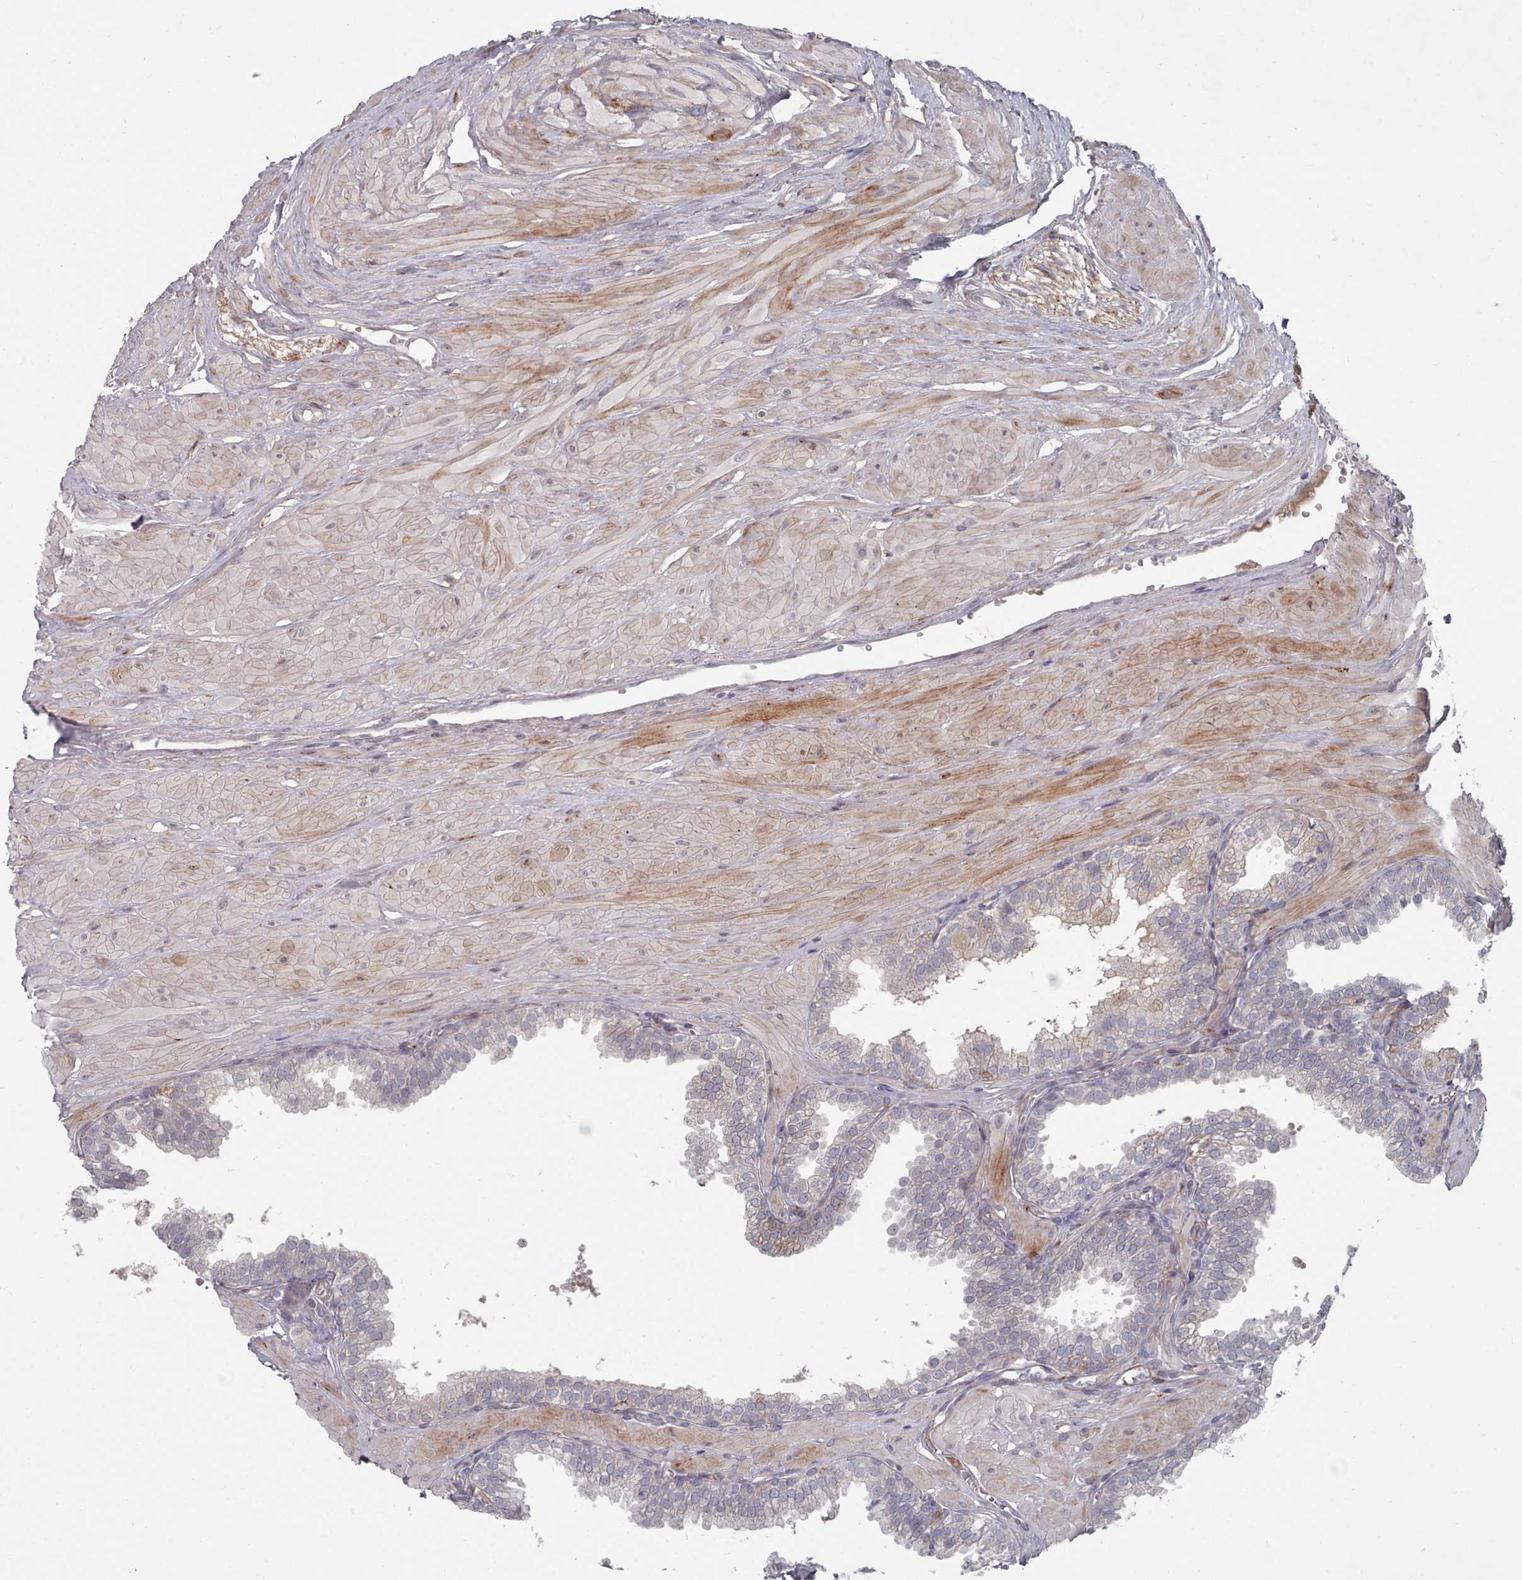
{"staining": {"intensity": "weak", "quantity": "<25%", "location": "cytoplasmic/membranous"}, "tissue": "prostate", "cell_type": "Glandular cells", "image_type": "normal", "snomed": [{"axis": "morphology", "description": "Normal tissue, NOS"}, {"axis": "topography", "description": "Prostate"}, {"axis": "topography", "description": "Peripheral nerve tissue"}], "caption": "Protein analysis of normal prostate exhibits no significant staining in glandular cells. Nuclei are stained in blue.", "gene": "COL8A2", "patient": {"sex": "male", "age": 55}}